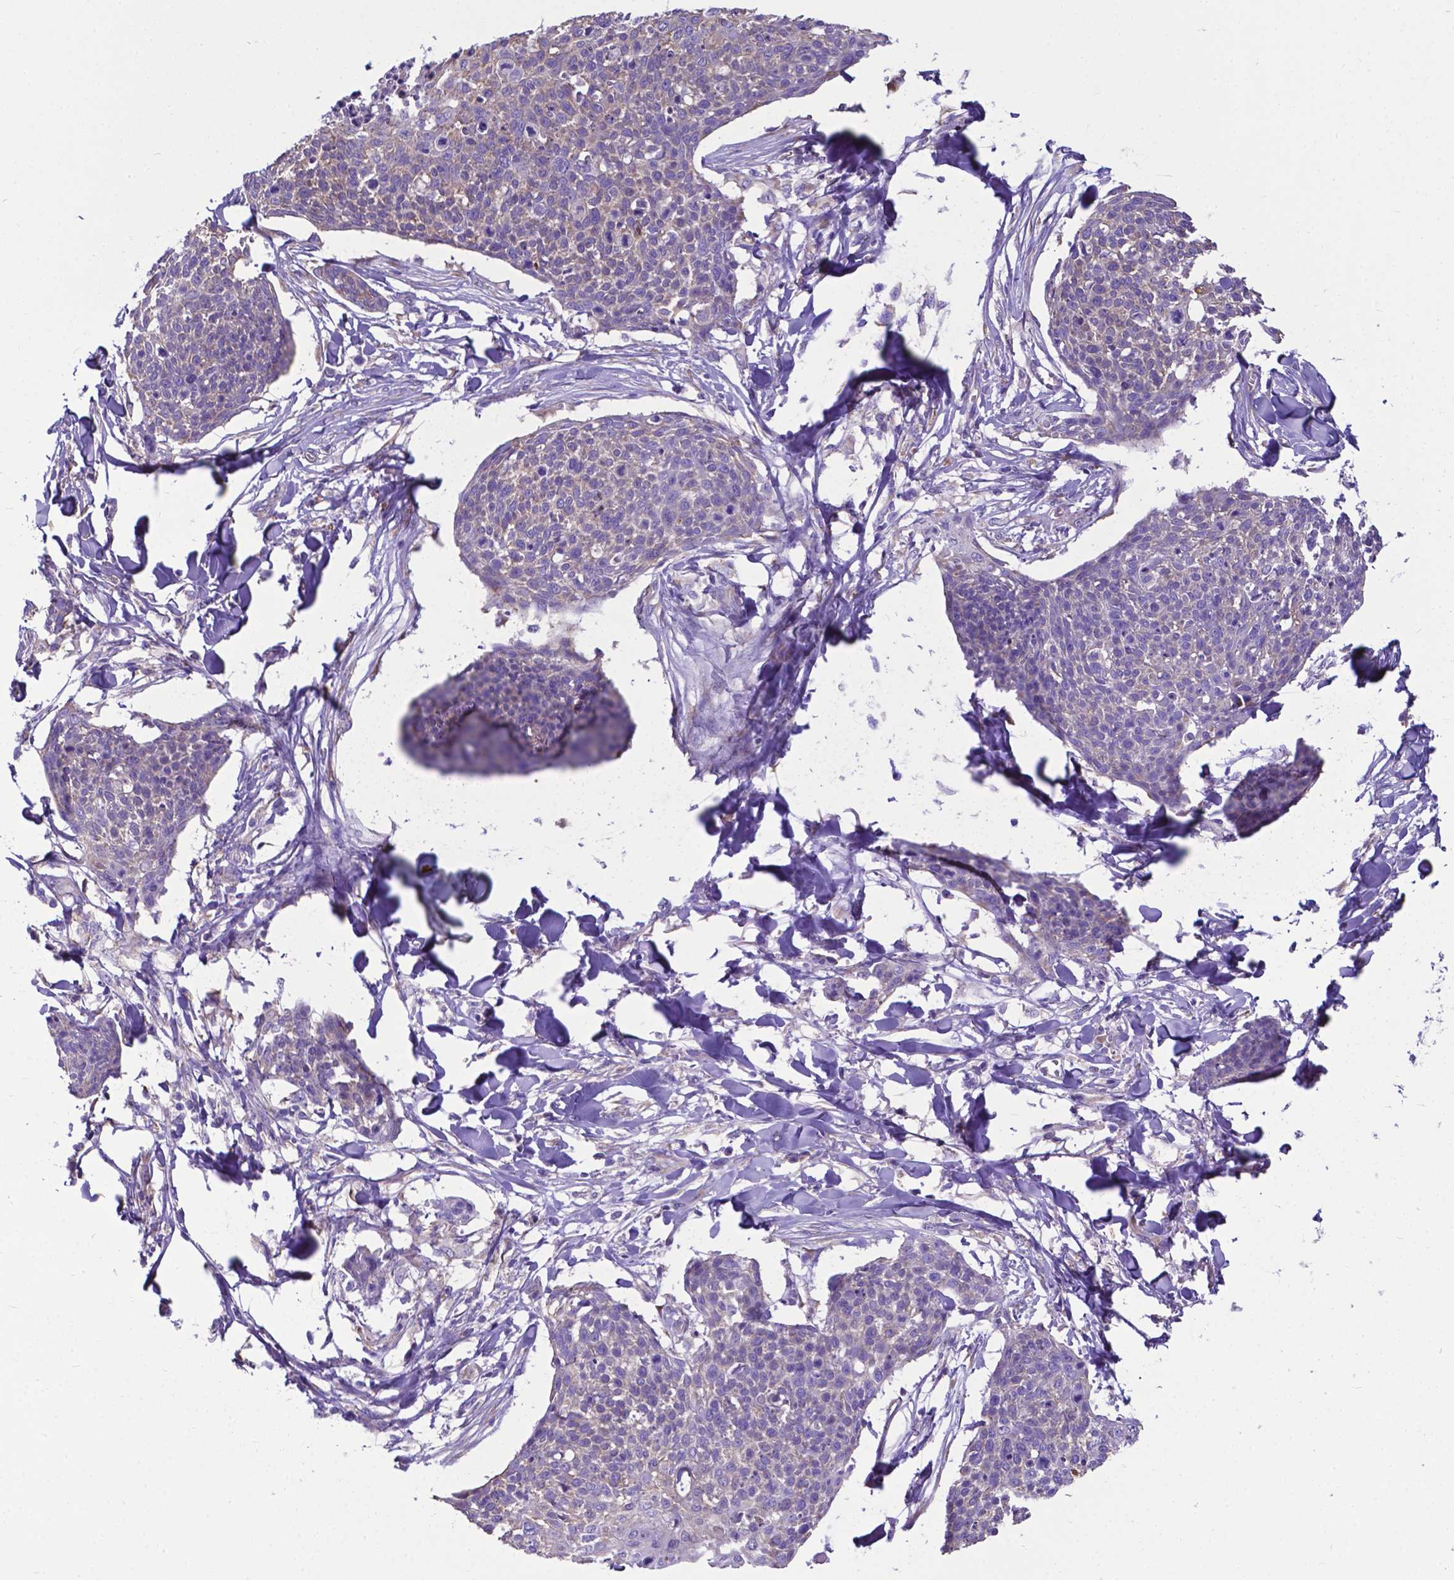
{"staining": {"intensity": "weak", "quantity": ">75%", "location": "cytoplasmic/membranous"}, "tissue": "skin cancer", "cell_type": "Tumor cells", "image_type": "cancer", "snomed": [{"axis": "morphology", "description": "Squamous cell carcinoma, NOS"}, {"axis": "topography", "description": "Skin"}, {"axis": "topography", "description": "Vulva"}], "caption": "The image displays staining of squamous cell carcinoma (skin), revealing weak cytoplasmic/membranous protein staining (brown color) within tumor cells.", "gene": "RPL6", "patient": {"sex": "female", "age": 75}}